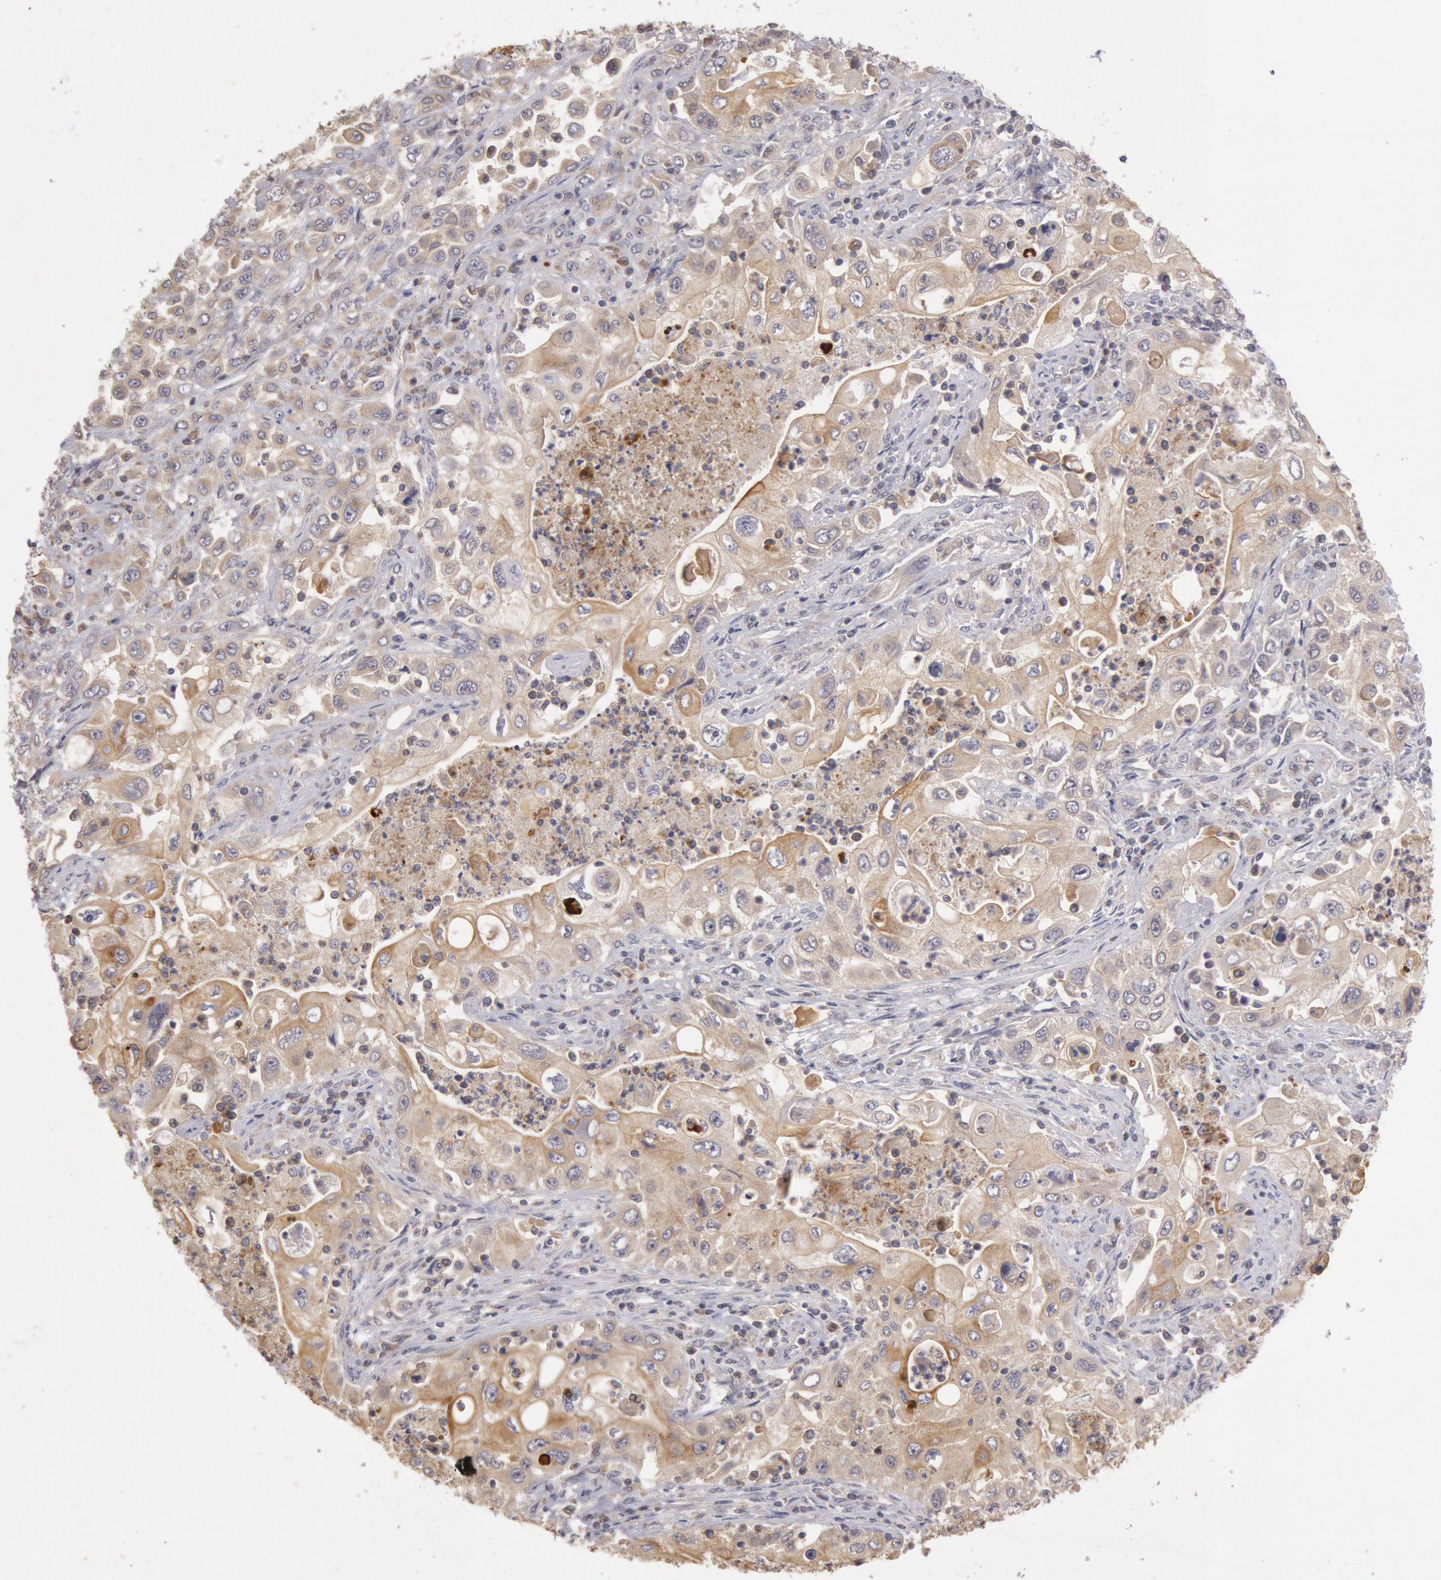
{"staining": {"intensity": "moderate", "quantity": ">75%", "location": "cytoplasmic/membranous"}, "tissue": "pancreatic cancer", "cell_type": "Tumor cells", "image_type": "cancer", "snomed": [{"axis": "morphology", "description": "Adenocarcinoma, NOS"}, {"axis": "topography", "description": "Pancreas"}], "caption": "Immunohistochemistry (IHC) histopathology image of pancreatic adenocarcinoma stained for a protein (brown), which displays medium levels of moderate cytoplasmic/membranous staining in approximately >75% of tumor cells.", "gene": "PLA2G6", "patient": {"sex": "male", "age": 70}}